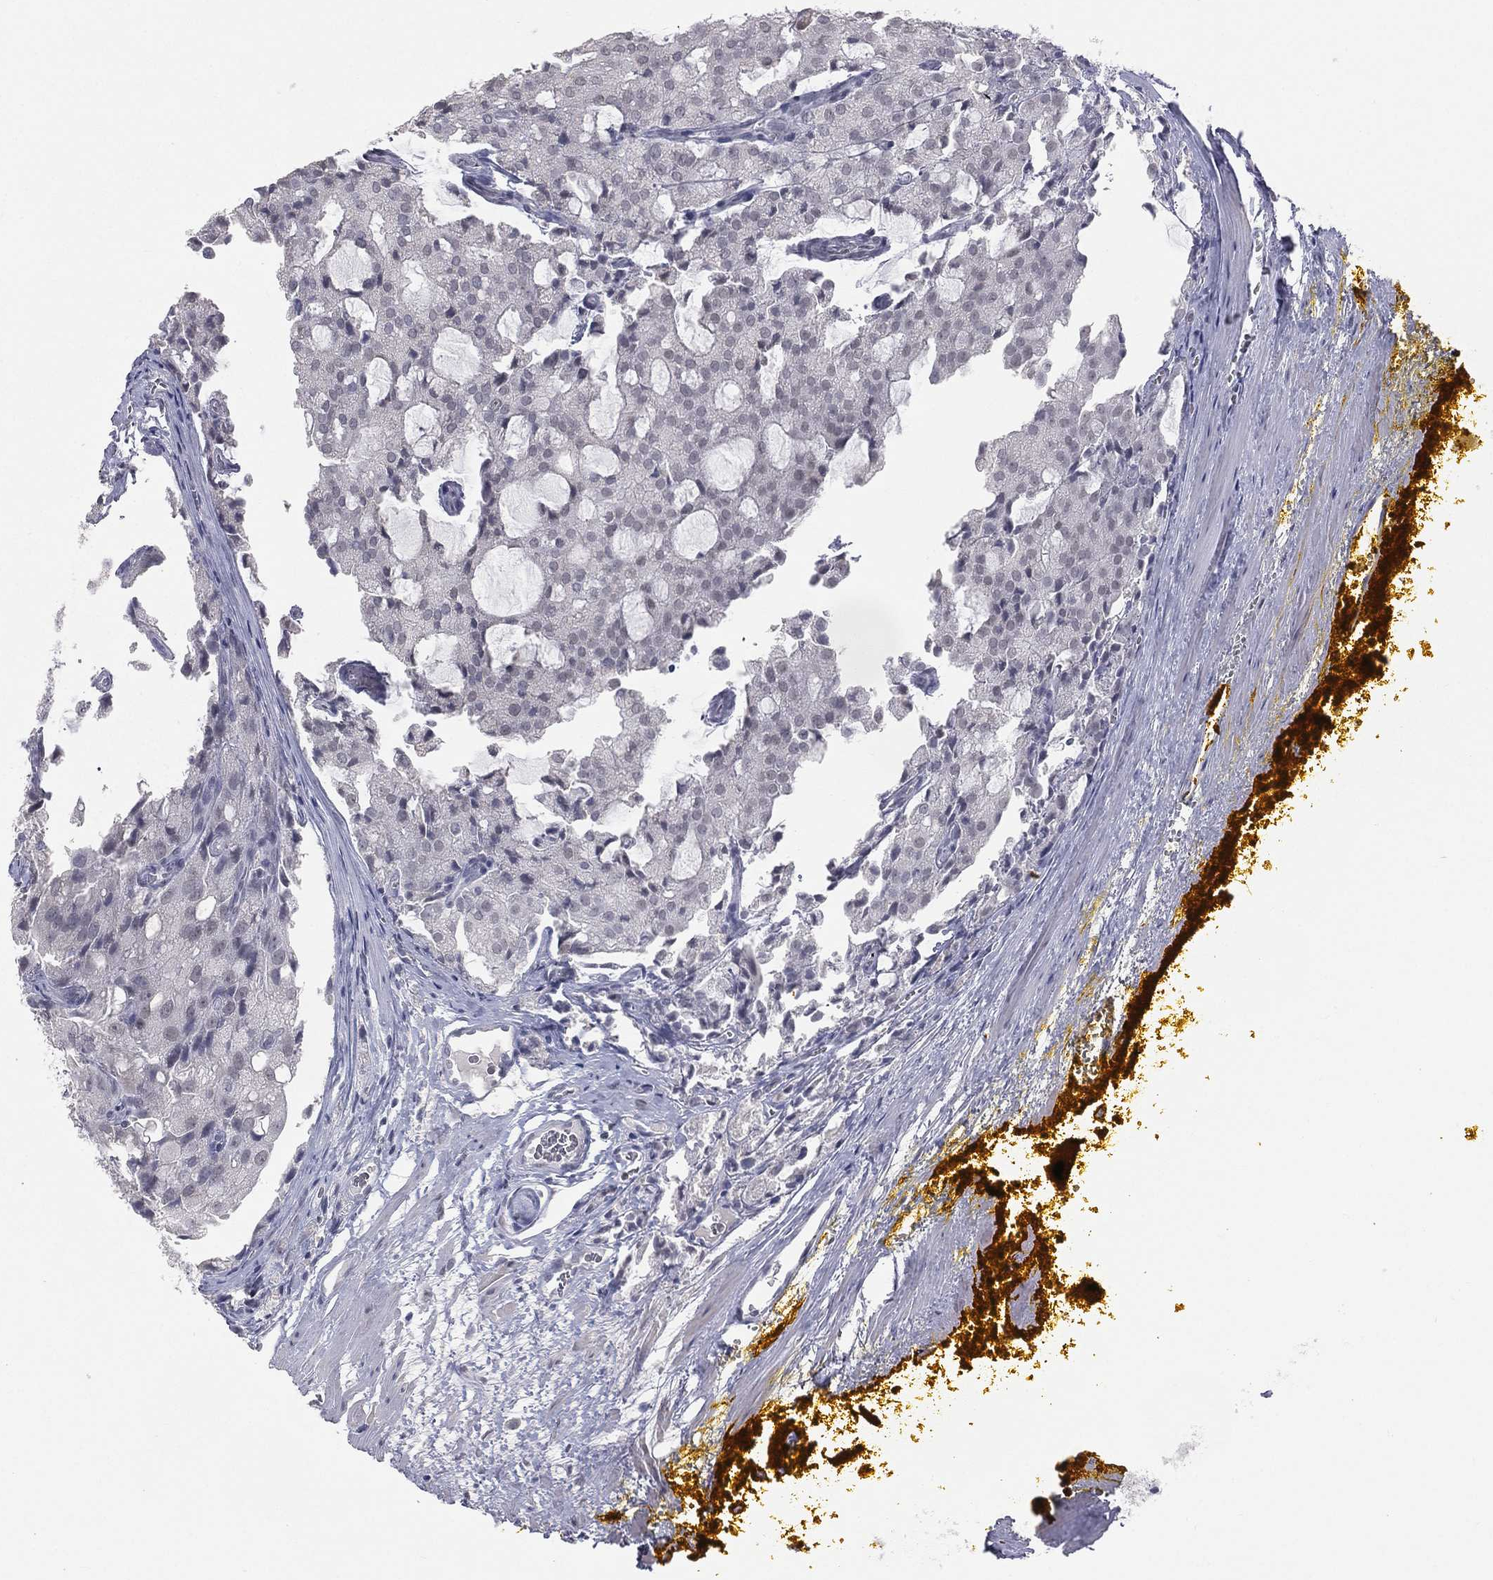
{"staining": {"intensity": "negative", "quantity": "none", "location": "none"}, "tissue": "prostate cancer", "cell_type": "Tumor cells", "image_type": "cancer", "snomed": [{"axis": "morphology", "description": "Adenocarcinoma, NOS"}, {"axis": "topography", "description": "Prostate and seminal vesicle, NOS"}, {"axis": "topography", "description": "Prostate"}], "caption": "High power microscopy photomicrograph of an immunohistochemistry image of prostate adenocarcinoma, revealing no significant positivity in tumor cells.", "gene": "DMKN", "patient": {"sex": "male", "age": 67}}